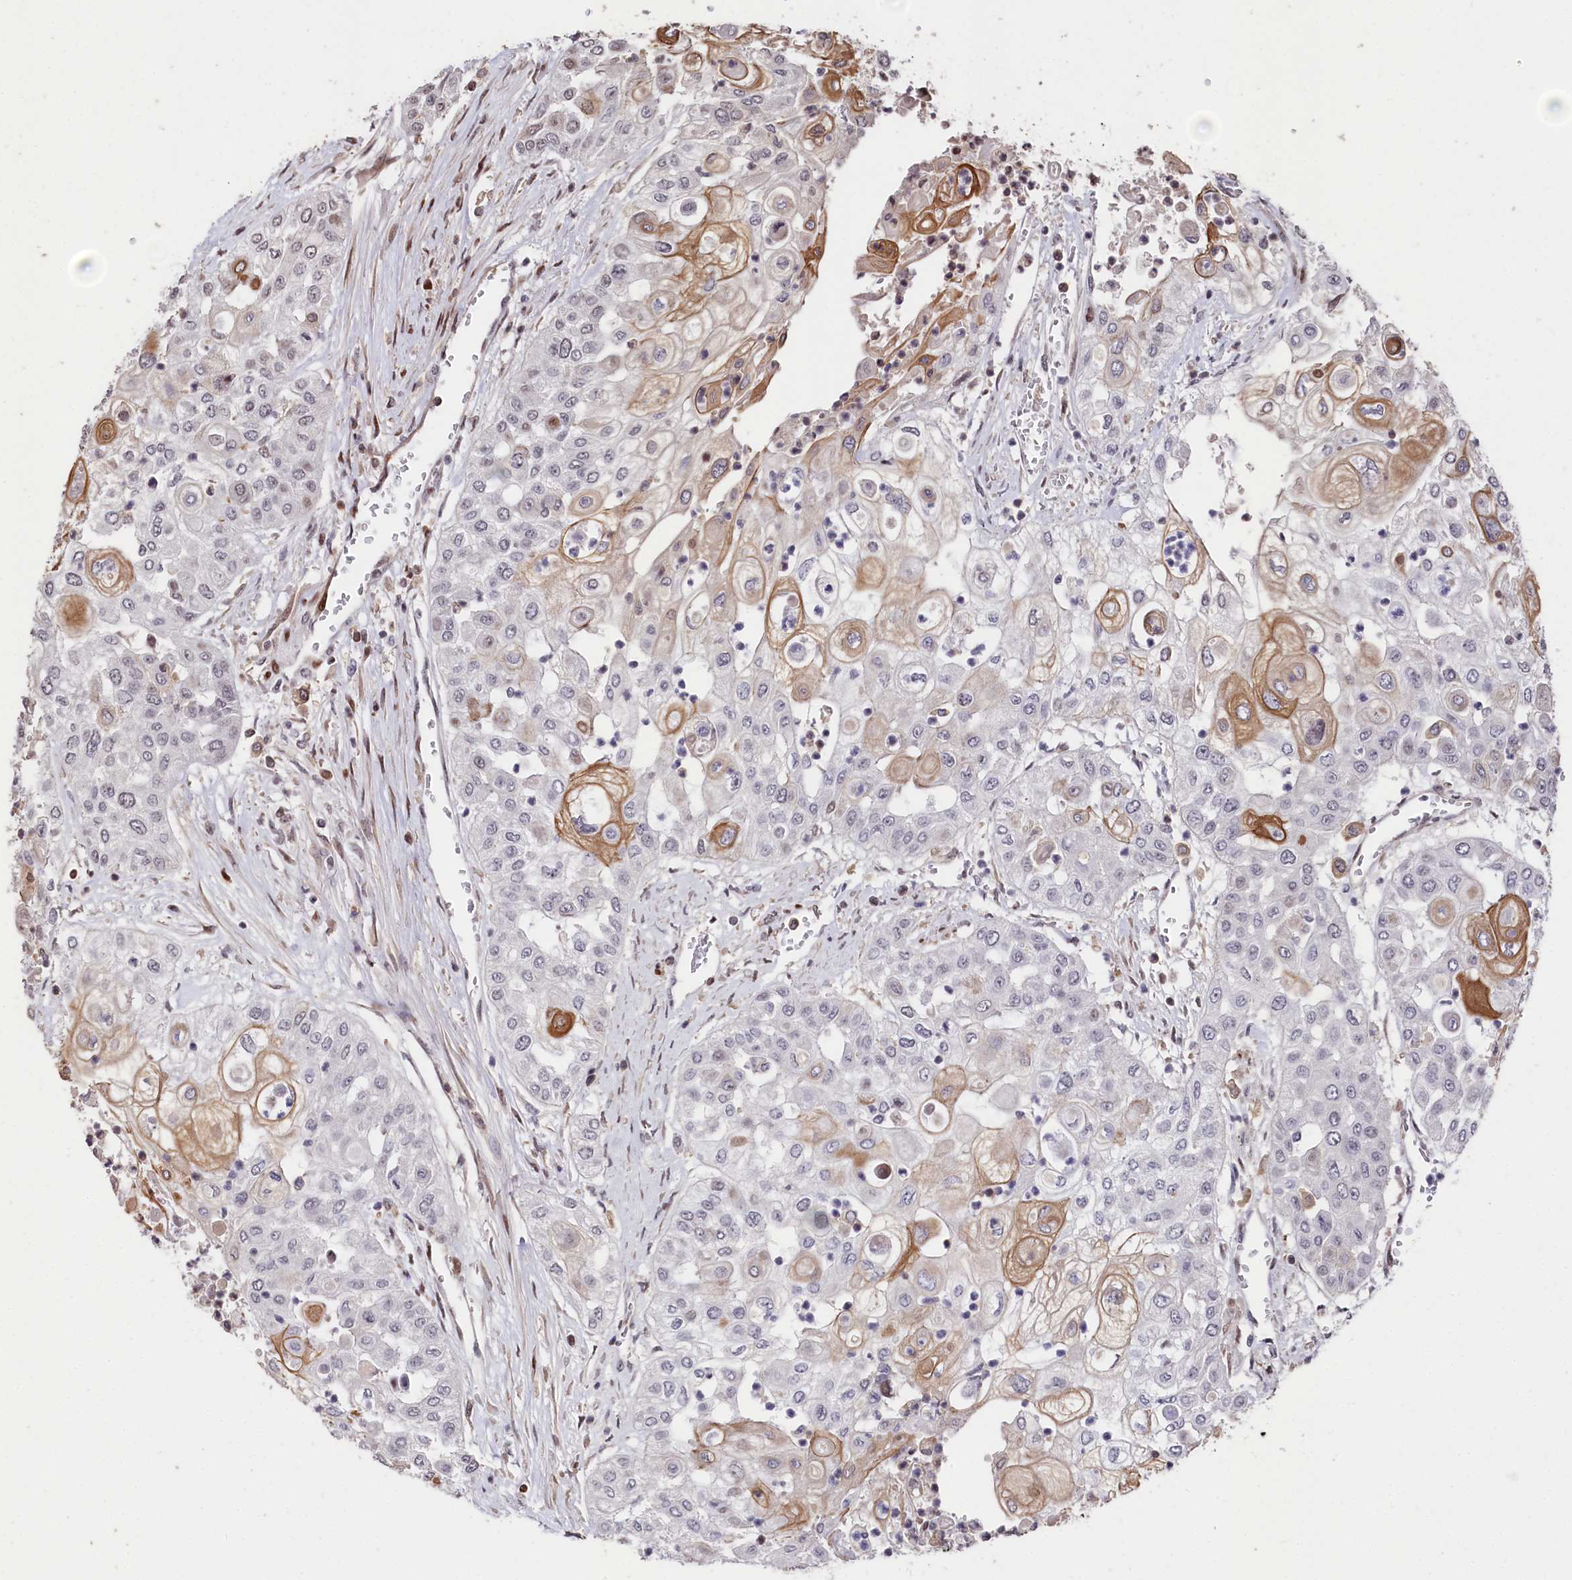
{"staining": {"intensity": "moderate", "quantity": "<25%", "location": "cytoplasmic/membranous"}, "tissue": "urothelial cancer", "cell_type": "Tumor cells", "image_type": "cancer", "snomed": [{"axis": "morphology", "description": "Urothelial carcinoma, High grade"}, {"axis": "topography", "description": "Urinary bladder"}], "caption": "A high-resolution image shows IHC staining of urothelial cancer, which displays moderate cytoplasmic/membranous staining in approximately <25% of tumor cells.", "gene": "MCF2L2", "patient": {"sex": "female", "age": 79}}